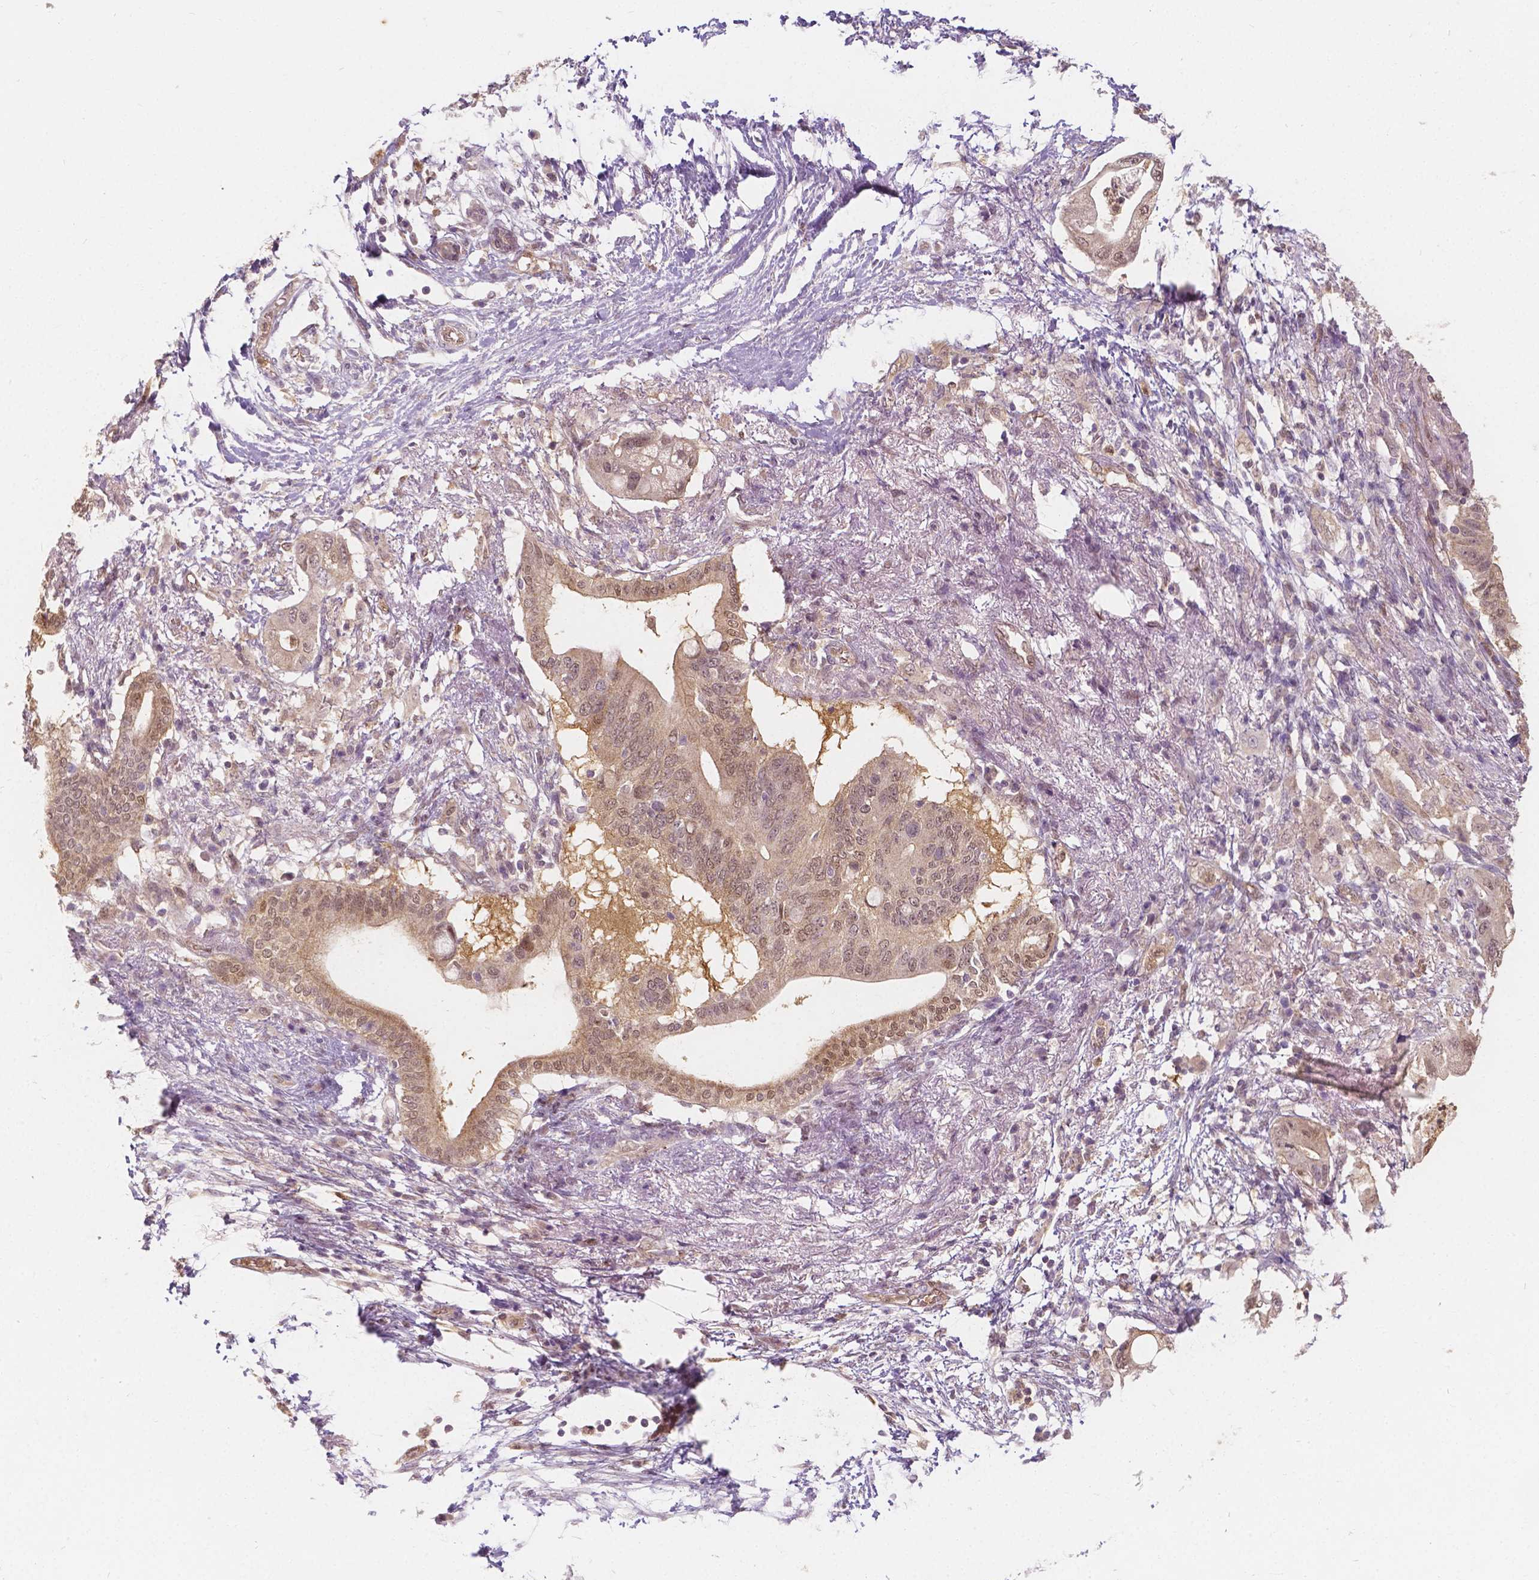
{"staining": {"intensity": "weak", "quantity": ">75%", "location": "cytoplasmic/membranous,nuclear"}, "tissue": "pancreatic cancer", "cell_type": "Tumor cells", "image_type": "cancer", "snomed": [{"axis": "morphology", "description": "Adenocarcinoma, NOS"}, {"axis": "topography", "description": "Pancreas"}], "caption": "An image of human pancreatic adenocarcinoma stained for a protein shows weak cytoplasmic/membranous and nuclear brown staining in tumor cells.", "gene": "NAPRT", "patient": {"sex": "female", "age": 72}}